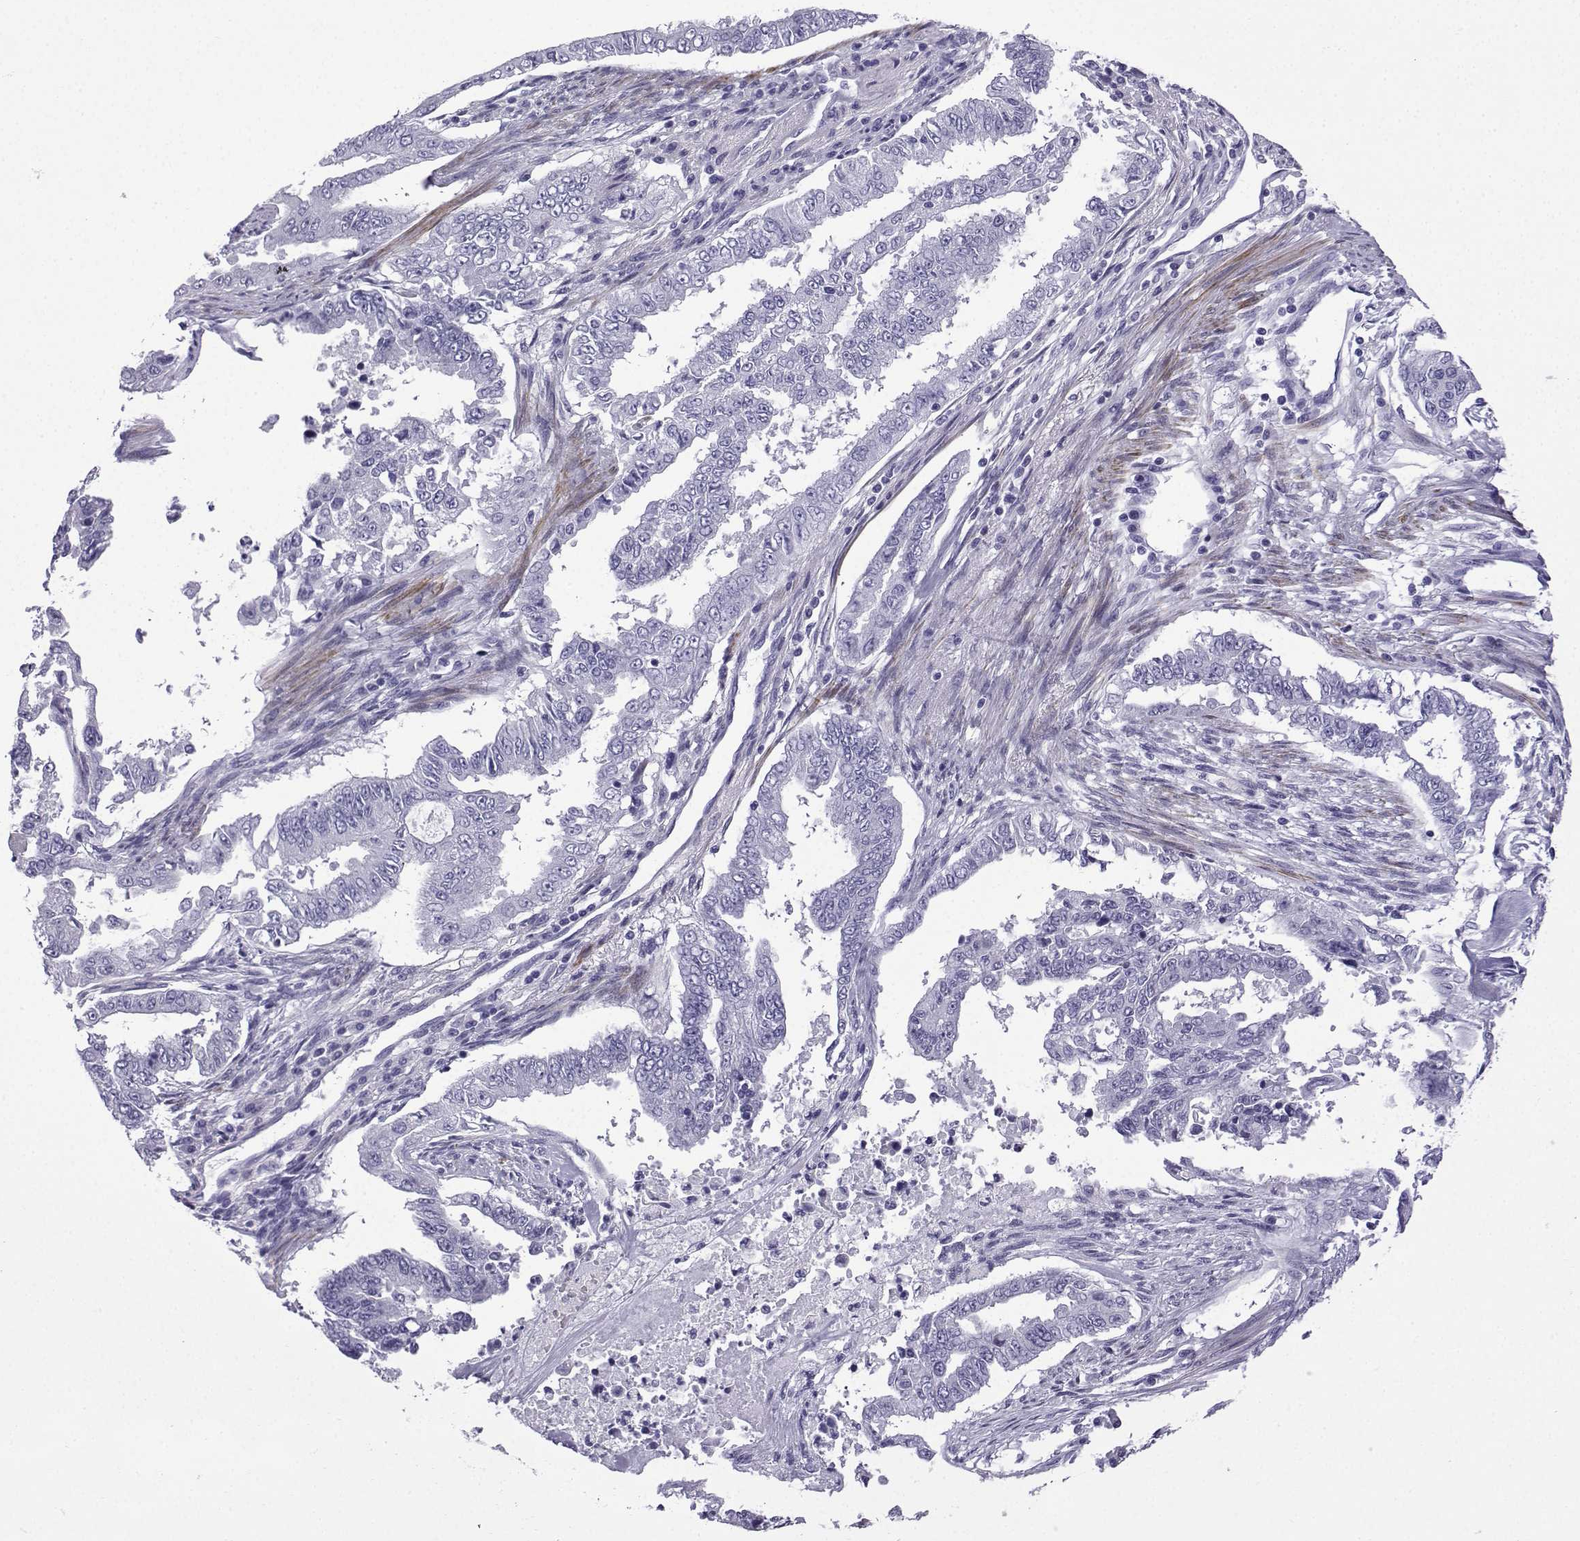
{"staining": {"intensity": "negative", "quantity": "none", "location": "none"}, "tissue": "endometrial cancer", "cell_type": "Tumor cells", "image_type": "cancer", "snomed": [{"axis": "morphology", "description": "Adenocarcinoma, NOS"}, {"axis": "topography", "description": "Uterus"}], "caption": "An image of human endometrial cancer (adenocarcinoma) is negative for staining in tumor cells.", "gene": "KCNF1", "patient": {"sex": "female", "age": 59}}